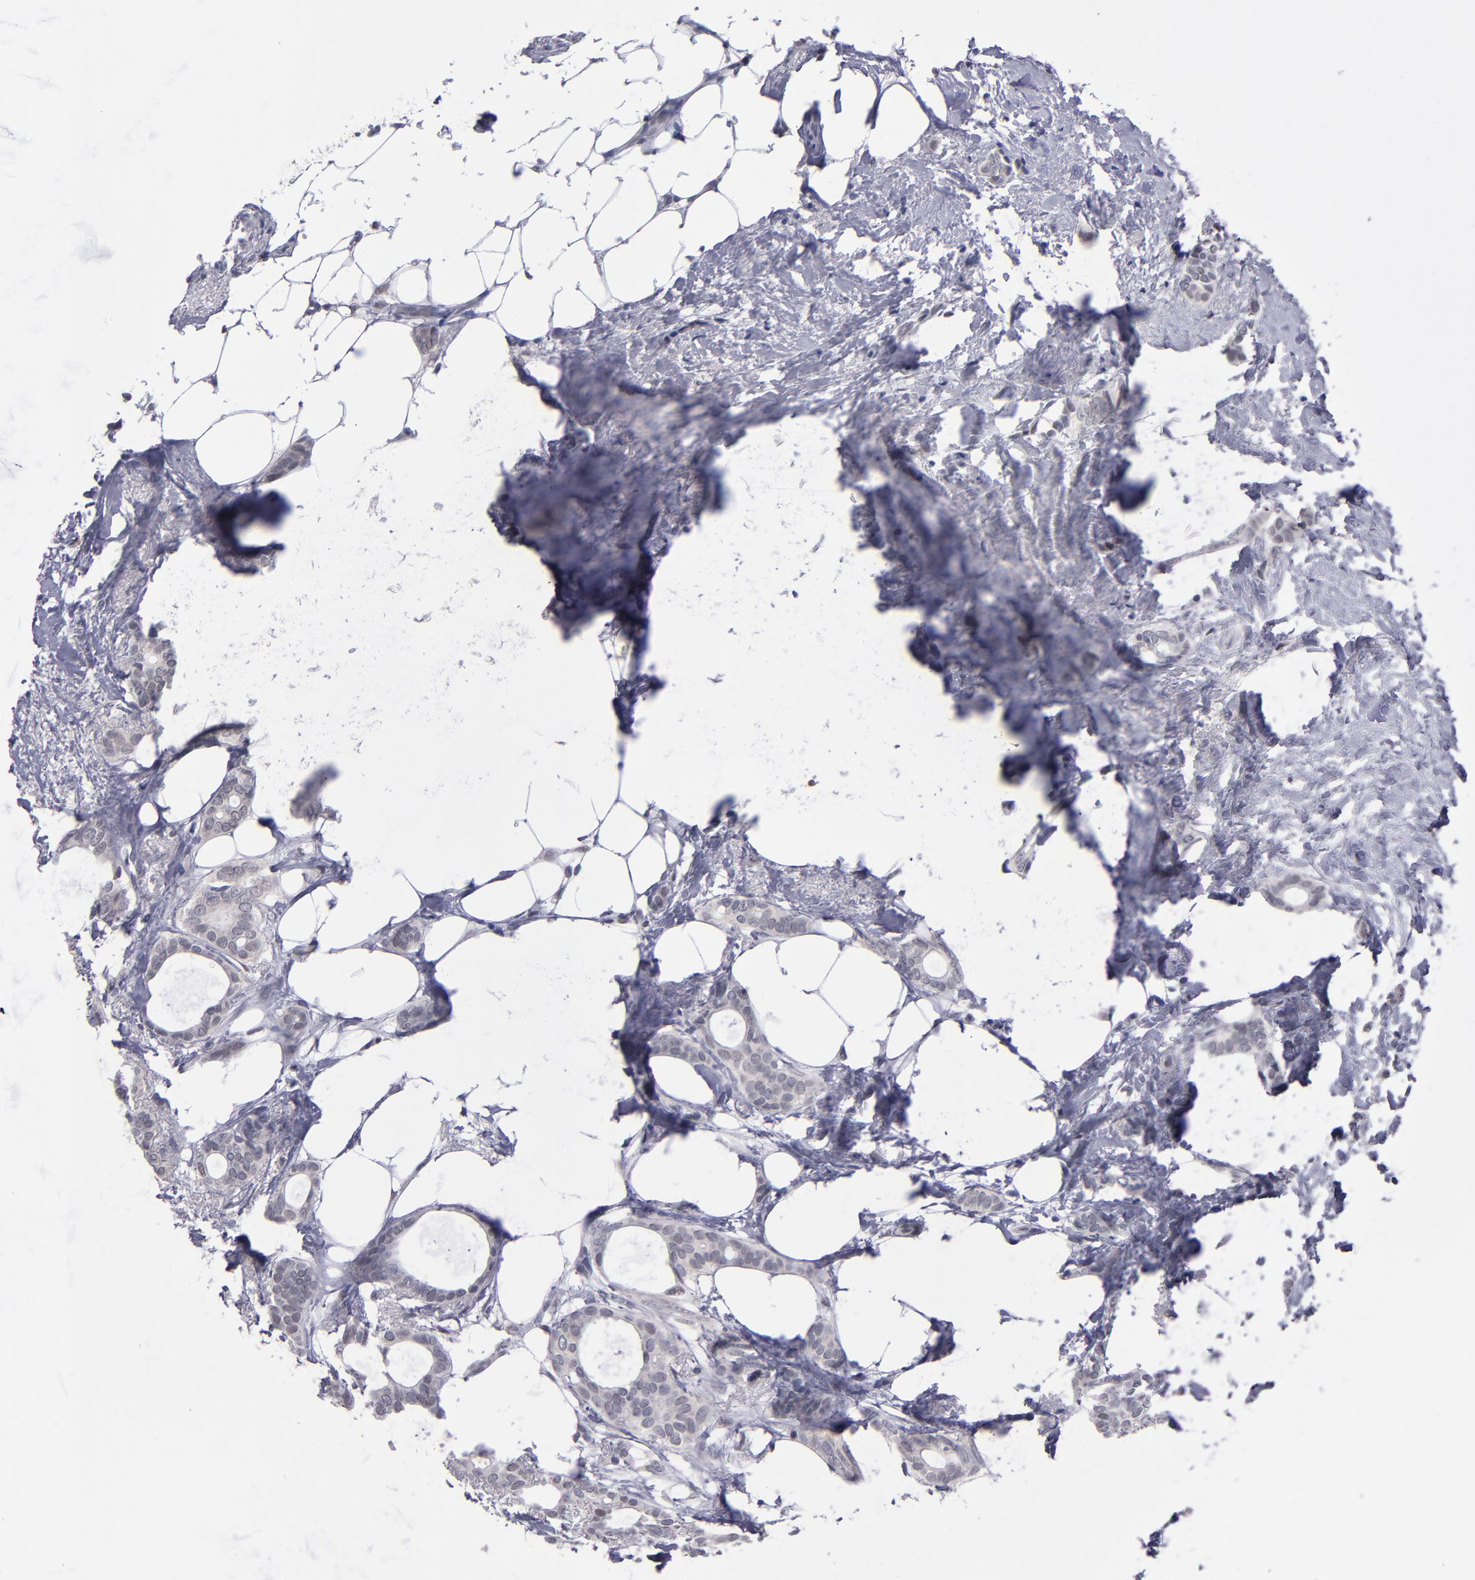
{"staining": {"intensity": "weak", "quantity": "<25%", "location": "nuclear"}, "tissue": "breast cancer", "cell_type": "Tumor cells", "image_type": "cancer", "snomed": [{"axis": "morphology", "description": "Duct carcinoma"}, {"axis": "topography", "description": "Breast"}], "caption": "An immunohistochemistry micrograph of breast cancer (intraductal carcinoma) is shown. There is no staining in tumor cells of breast cancer (intraductal carcinoma).", "gene": "OTUB2", "patient": {"sex": "female", "age": 54}}